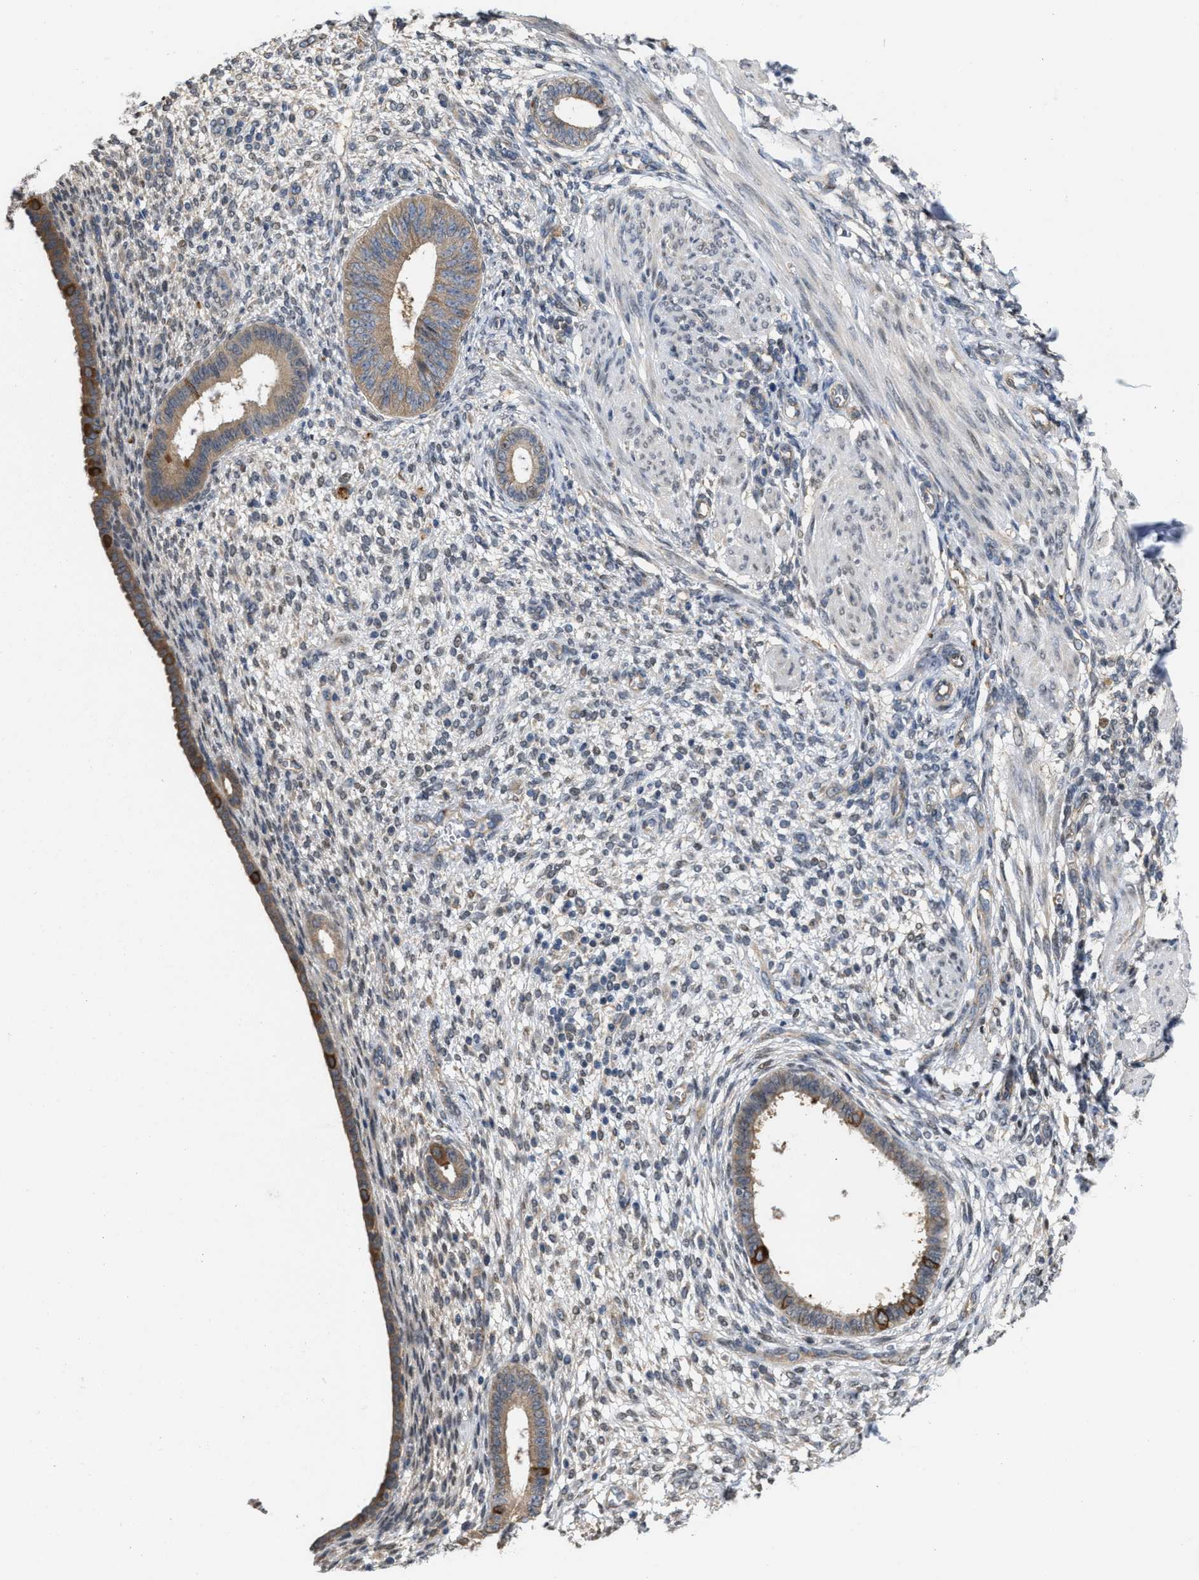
{"staining": {"intensity": "weak", "quantity": "<25%", "location": "nuclear"}, "tissue": "endometrium", "cell_type": "Cells in endometrial stroma", "image_type": "normal", "snomed": [{"axis": "morphology", "description": "Normal tissue, NOS"}, {"axis": "topography", "description": "Endometrium"}], "caption": "An immunohistochemistry micrograph of normal endometrium is shown. There is no staining in cells in endometrial stroma of endometrium. Brightfield microscopy of immunohistochemistry stained with DAB (brown) and hematoxylin (blue), captured at high magnification.", "gene": "CSNK1A1", "patient": {"sex": "female", "age": 72}}